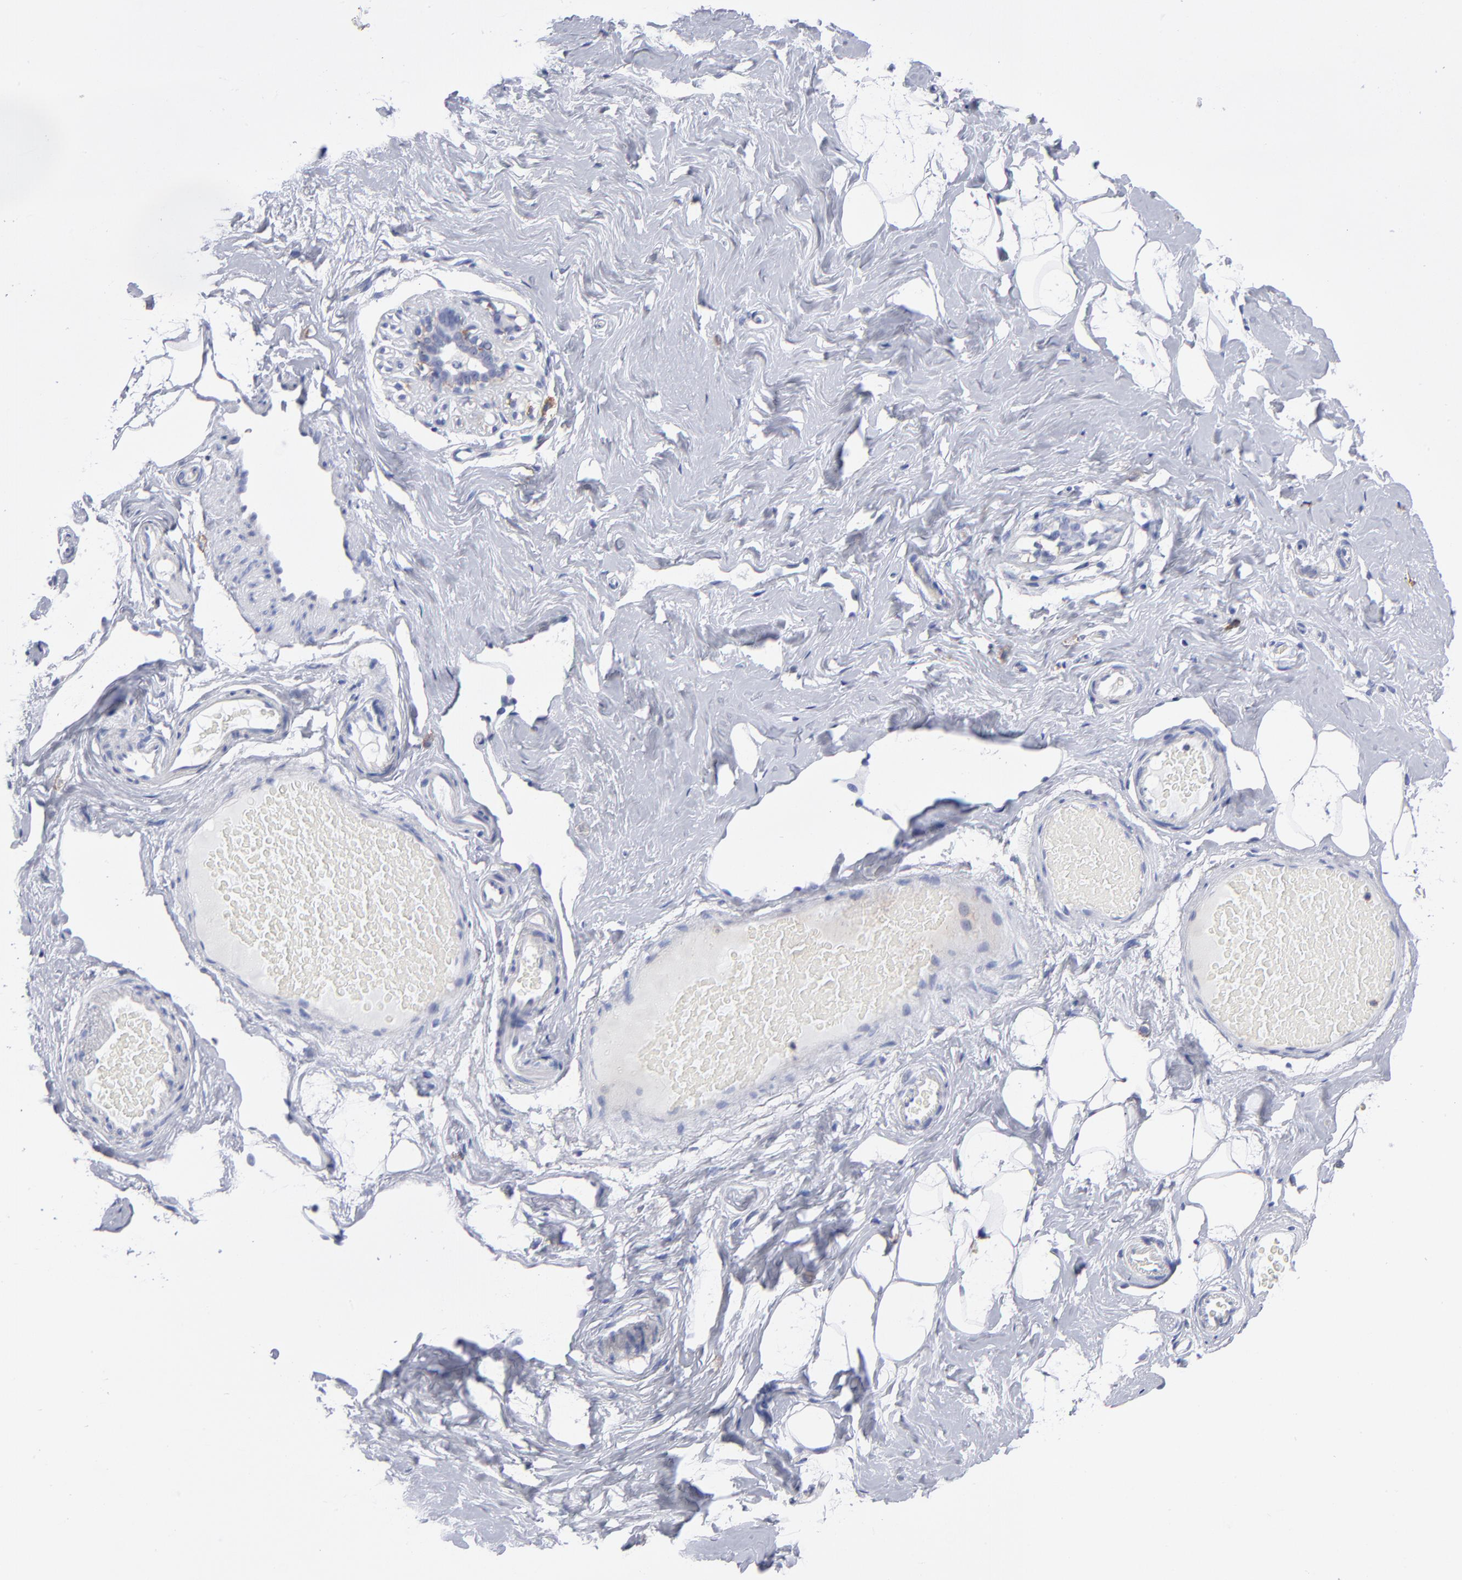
{"staining": {"intensity": "negative", "quantity": "none", "location": "none"}, "tissue": "breast", "cell_type": "Adipocytes", "image_type": "normal", "snomed": [{"axis": "morphology", "description": "Normal tissue, NOS"}, {"axis": "topography", "description": "Breast"}, {"axis": "topography", "description": "Soft tissue"}], "caption": "Immunohistochemistry of normal human breast exhibits no staining in adipocytes.", "gene": "LAT2", "patient": {"sex": "female", "age": 75}}